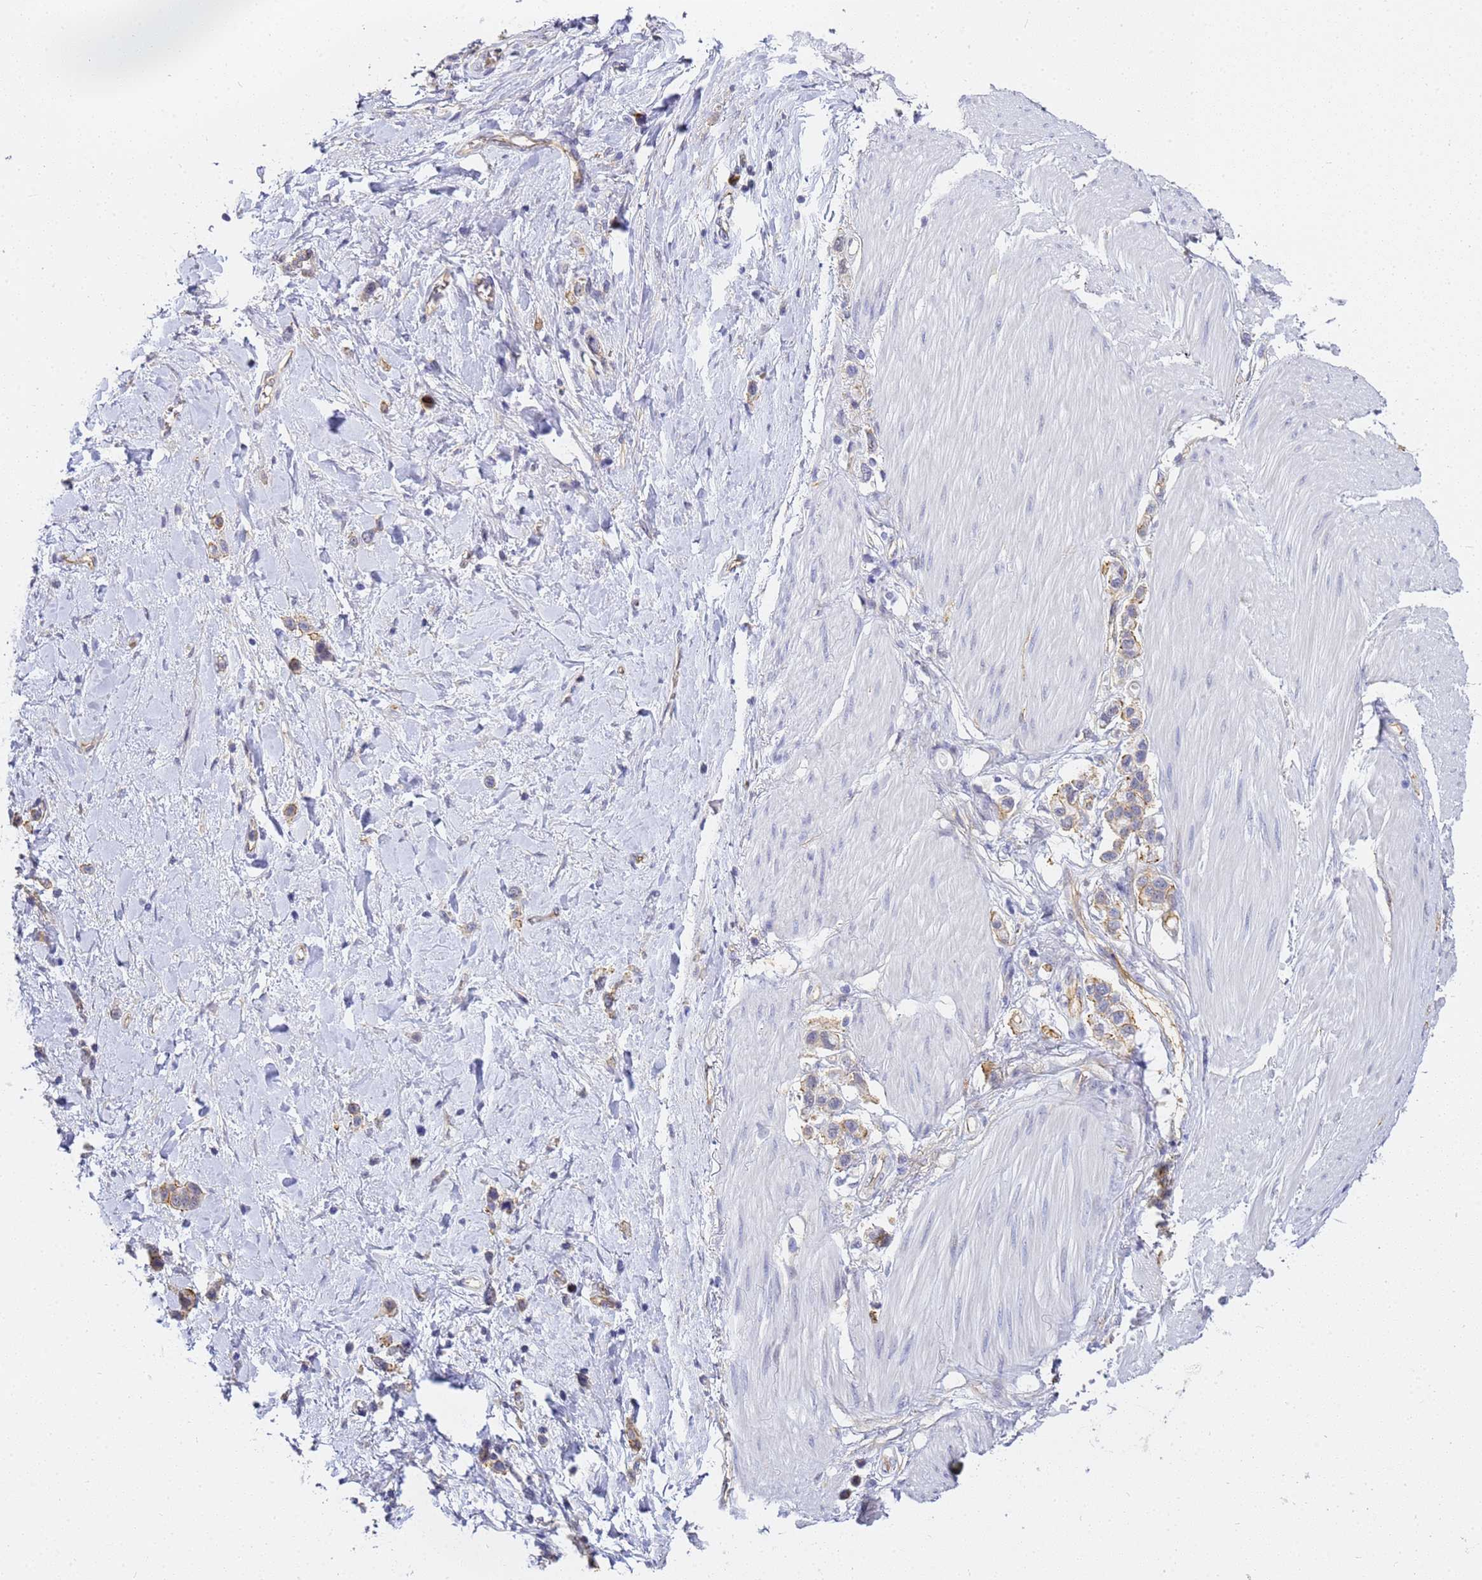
{"staining": {"intensity": "weak", "quantity": "<25%", "location": "cytoplasmic/membranous"}, "tissue": "stomach cancer", "cell_type": "Tumor cells", "image_type": "cancer", "snomed": [{"axis": "morphology", "description": "Adenocarcinoma, NOS"}, {"axis": "topography", "description": "Stomach"}], "caption": "The immunohistochemistry micrograph has no significant positivity in tumor cells of adenocarcinoma (stomach) tissue.", "gene": "GON4L", "patient": {"sex": "female", "age": 65}}